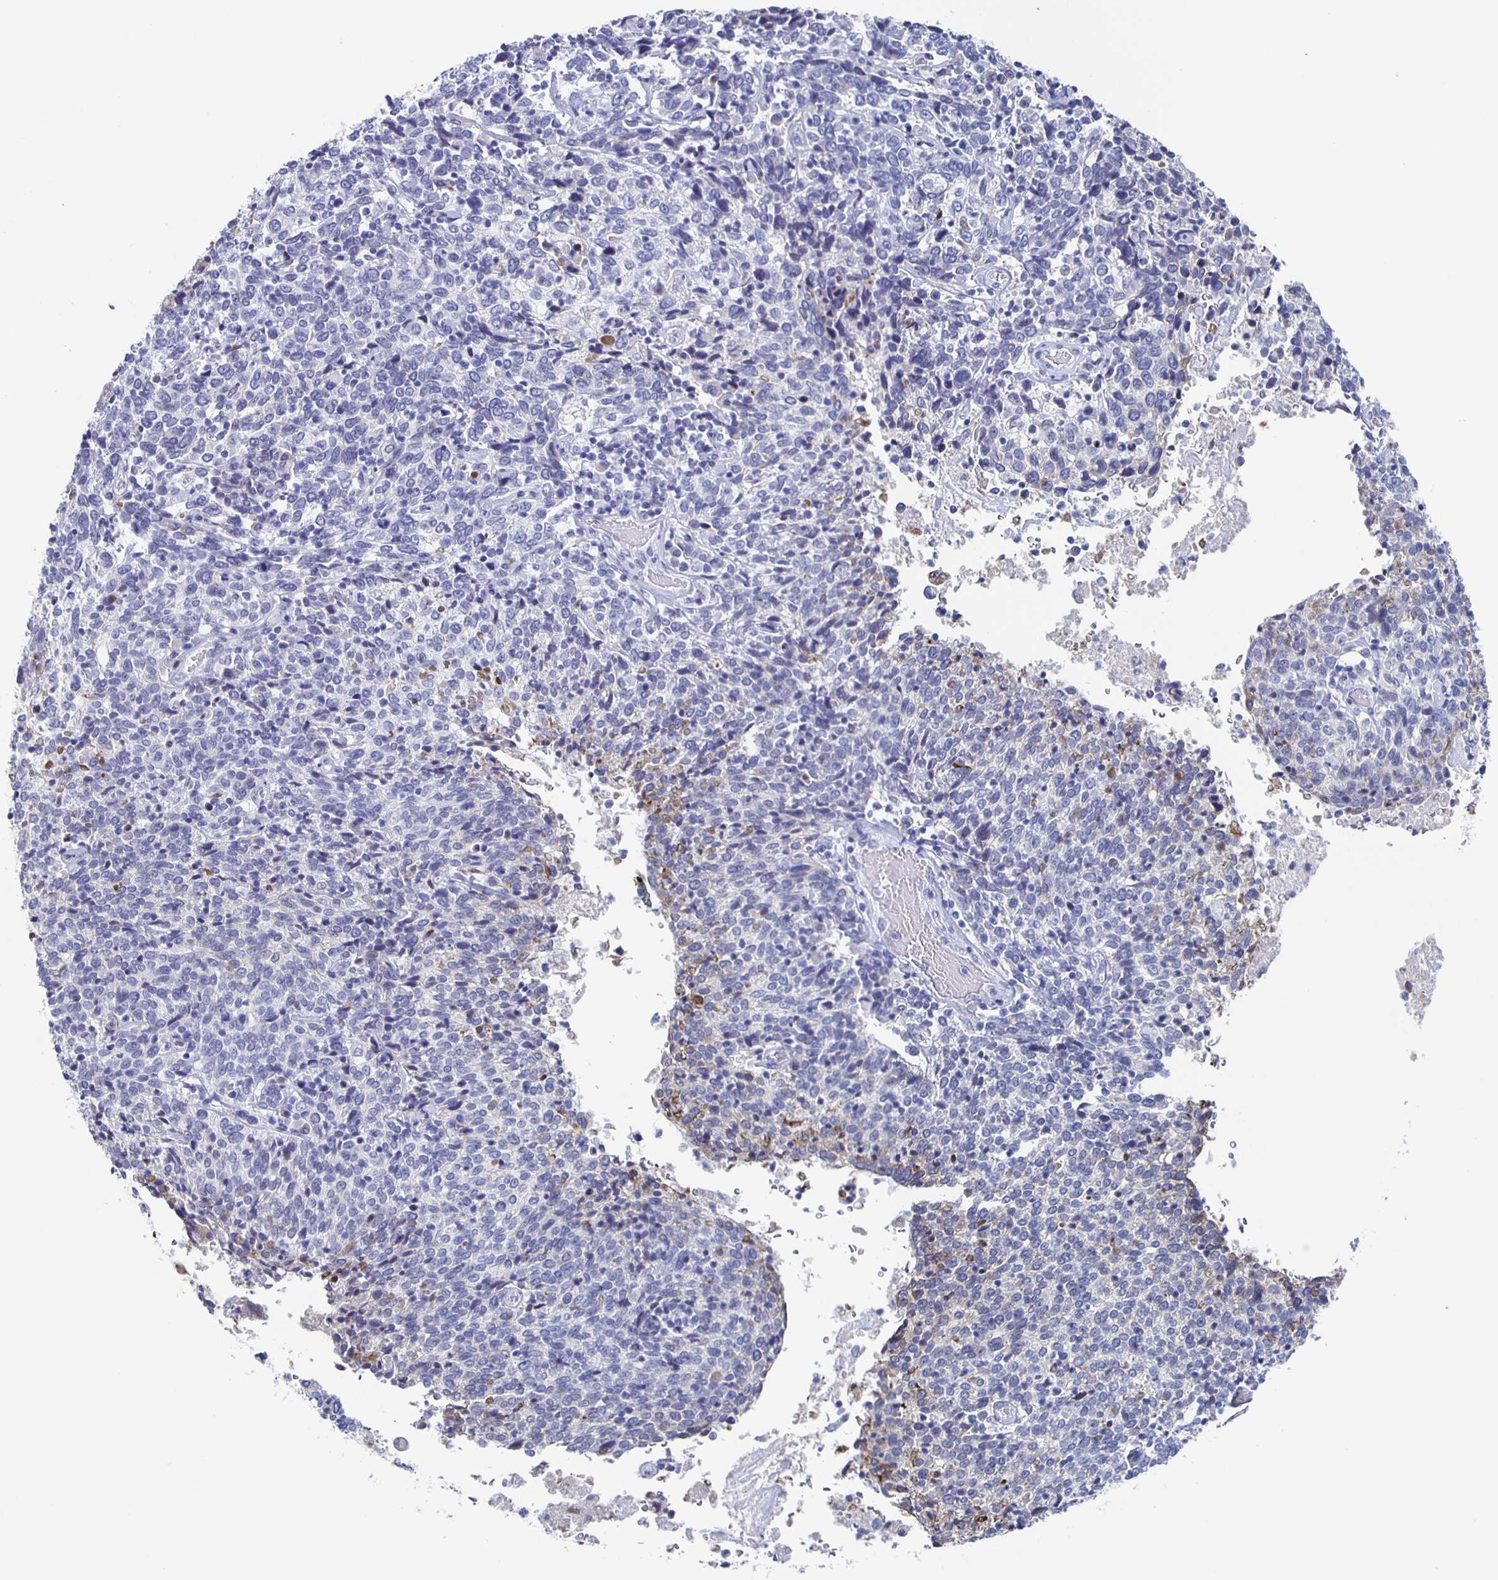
{"staining": {"intensity": "negative", "quantity": "none", "location": "none"}, "tissue": "cervical cancer", "cell_type": "Tumor cells", "image_type": "cancer", "snomed": [{"axis": "morphology", "description": "Squamous cell carcinoma, NOS"}, {"axis": "topography", "description": "Cervix"}], "caption": "A micrograph of squamous cell carcinoma (cervical) stained for a protein shows no brown staining in tumor cells. (IHC, brightfield microscopy, high magnification).", "gene": "CCDC17", "patient": {"sex": "female", "age": 46}}